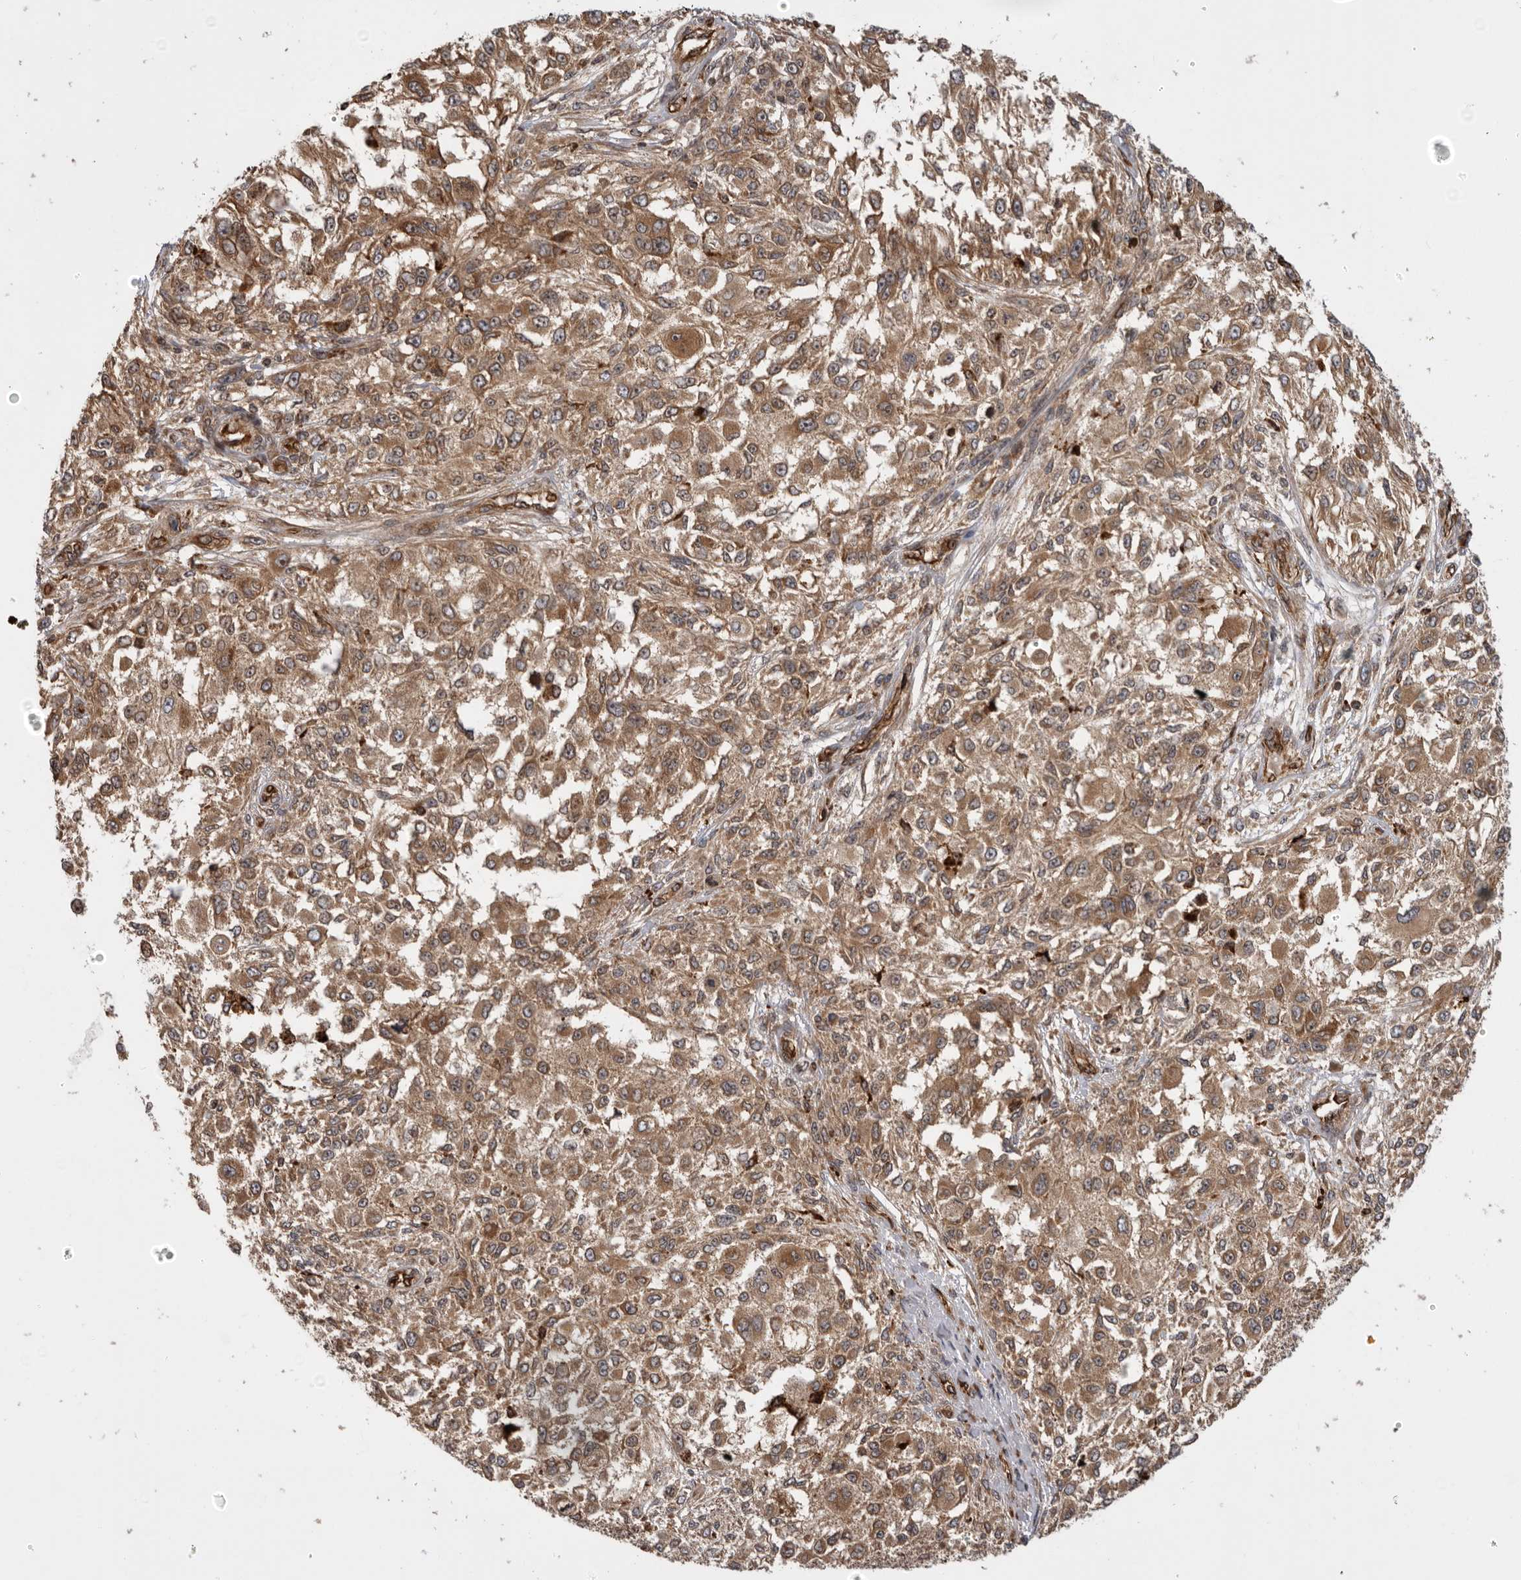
{"staining": {"intensity": "moderate", "quantity": ">75%", "location": "cytoplasmic/membranous"}, "tissue": "melanoma", "cell_type": "Tumor cells", "image_type": "cancer", "snomed": [{"axis": "morphology", "description": "Necrosis, NOS"}, {"axis": "morphology", "description": "Malignant melanoma, NOS"}, {"axis": "topography", "description": "Skin"}], "caption": "Protein staining of melanoma tissue reveals moderate cytoplasmic/membranous positivity in approximately >75% of tumor cells. The staining is performed using DAB brown chromogen to label protein expression. The nuclei are counter-stained blue using hematoxylin.", "gene": "DHDDS", "patient": {"sex": "female", "age": 87}}